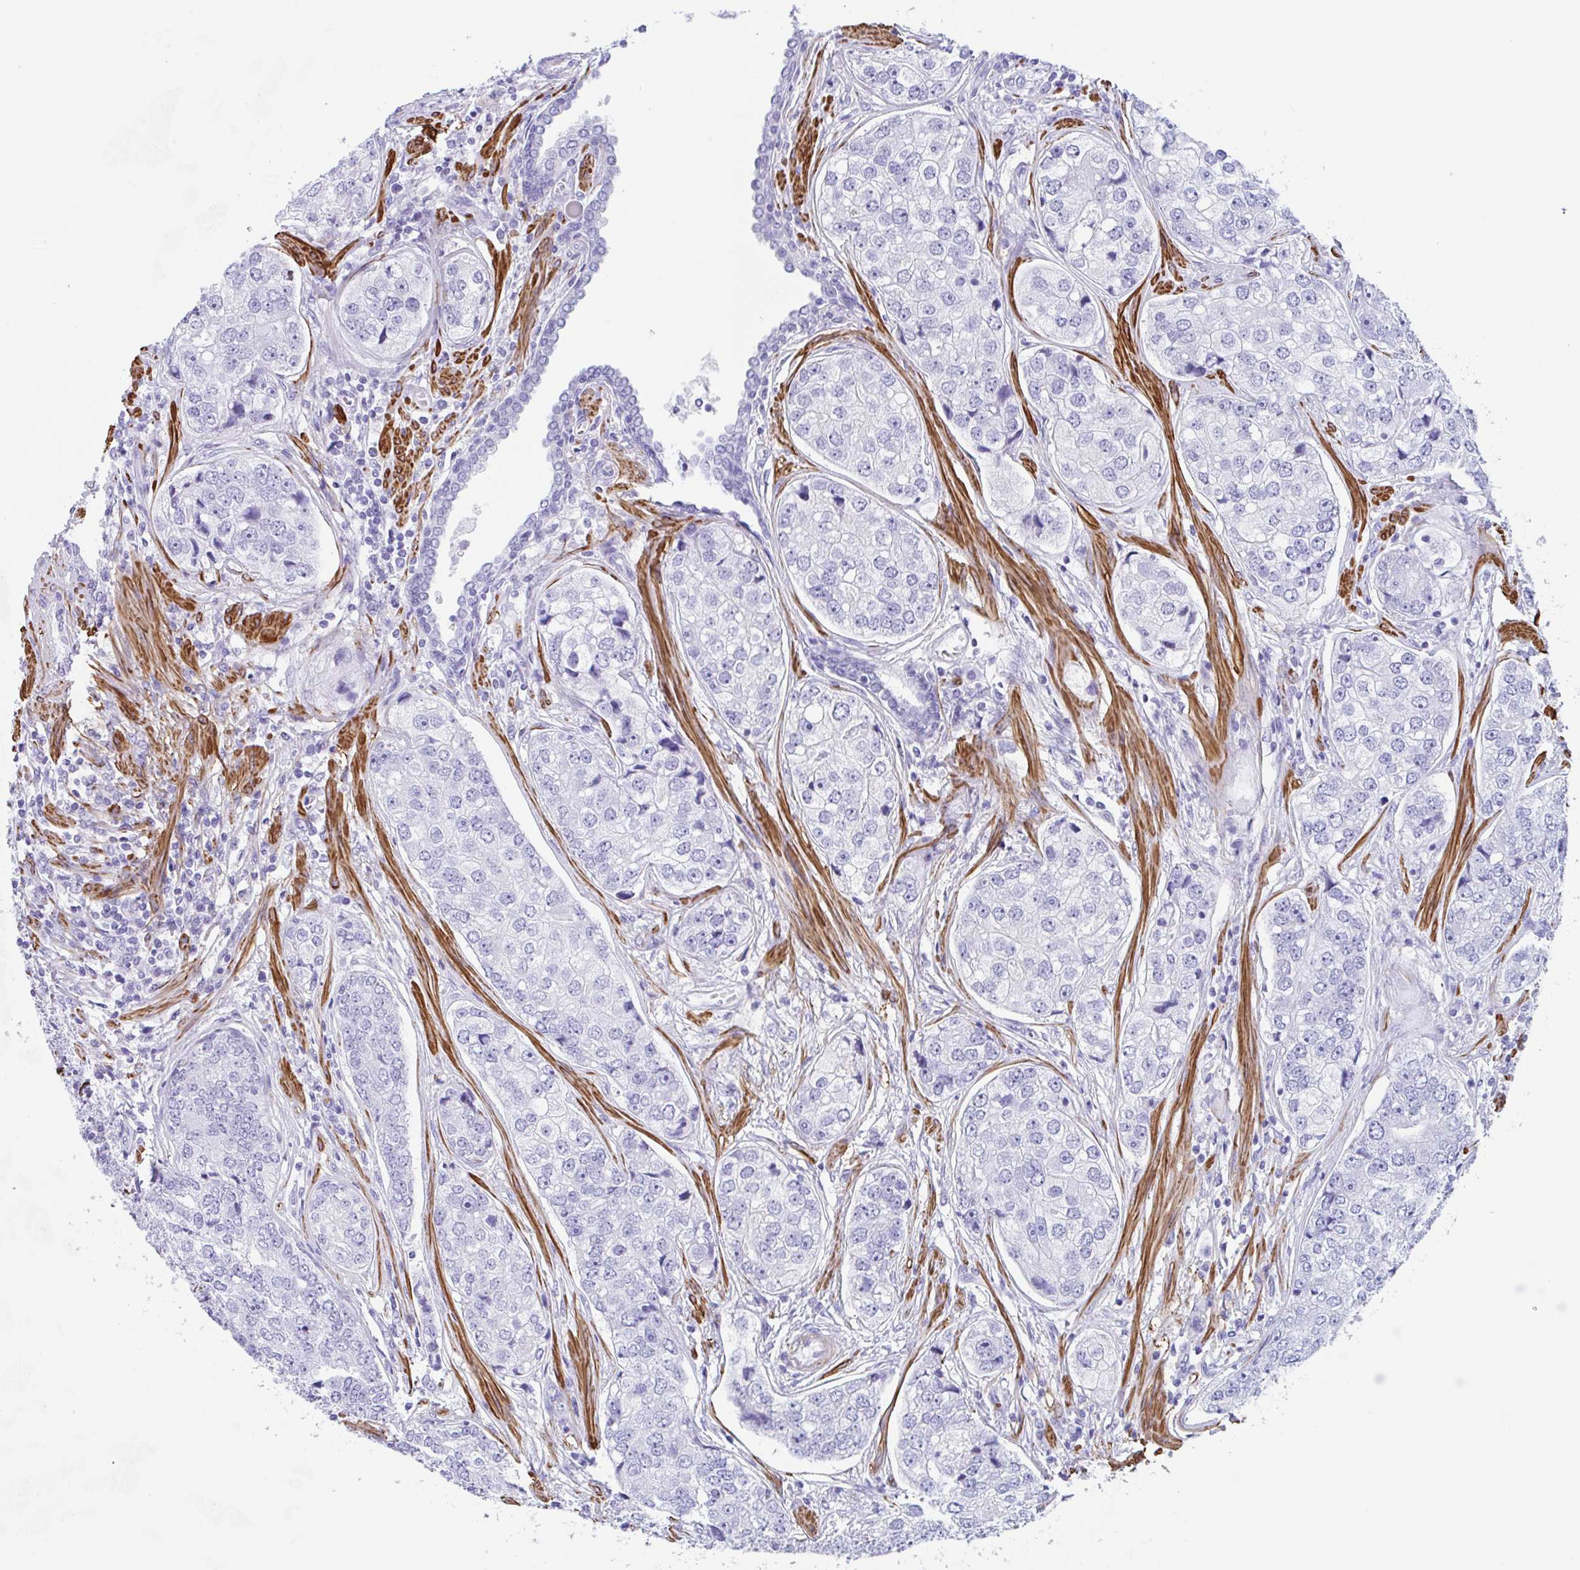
{"staining": {"intensity": "negative", "quantity": "none", "location": "none"}, "tissue": "prostate cancer", "cell_type": "Tumor cells", "image_type": "cancer", "snomed": [{"axis": "morphology", "description": "Adenocarcinoma, High grade"}, {"axis": "topography", "description": "Prostate"}], "caption": "Micrograph shows no significant protein expression in tumor cells of prostate cancer.", "gene": "TAS2R41", "patient": {"sex": "male", "age": 60}}